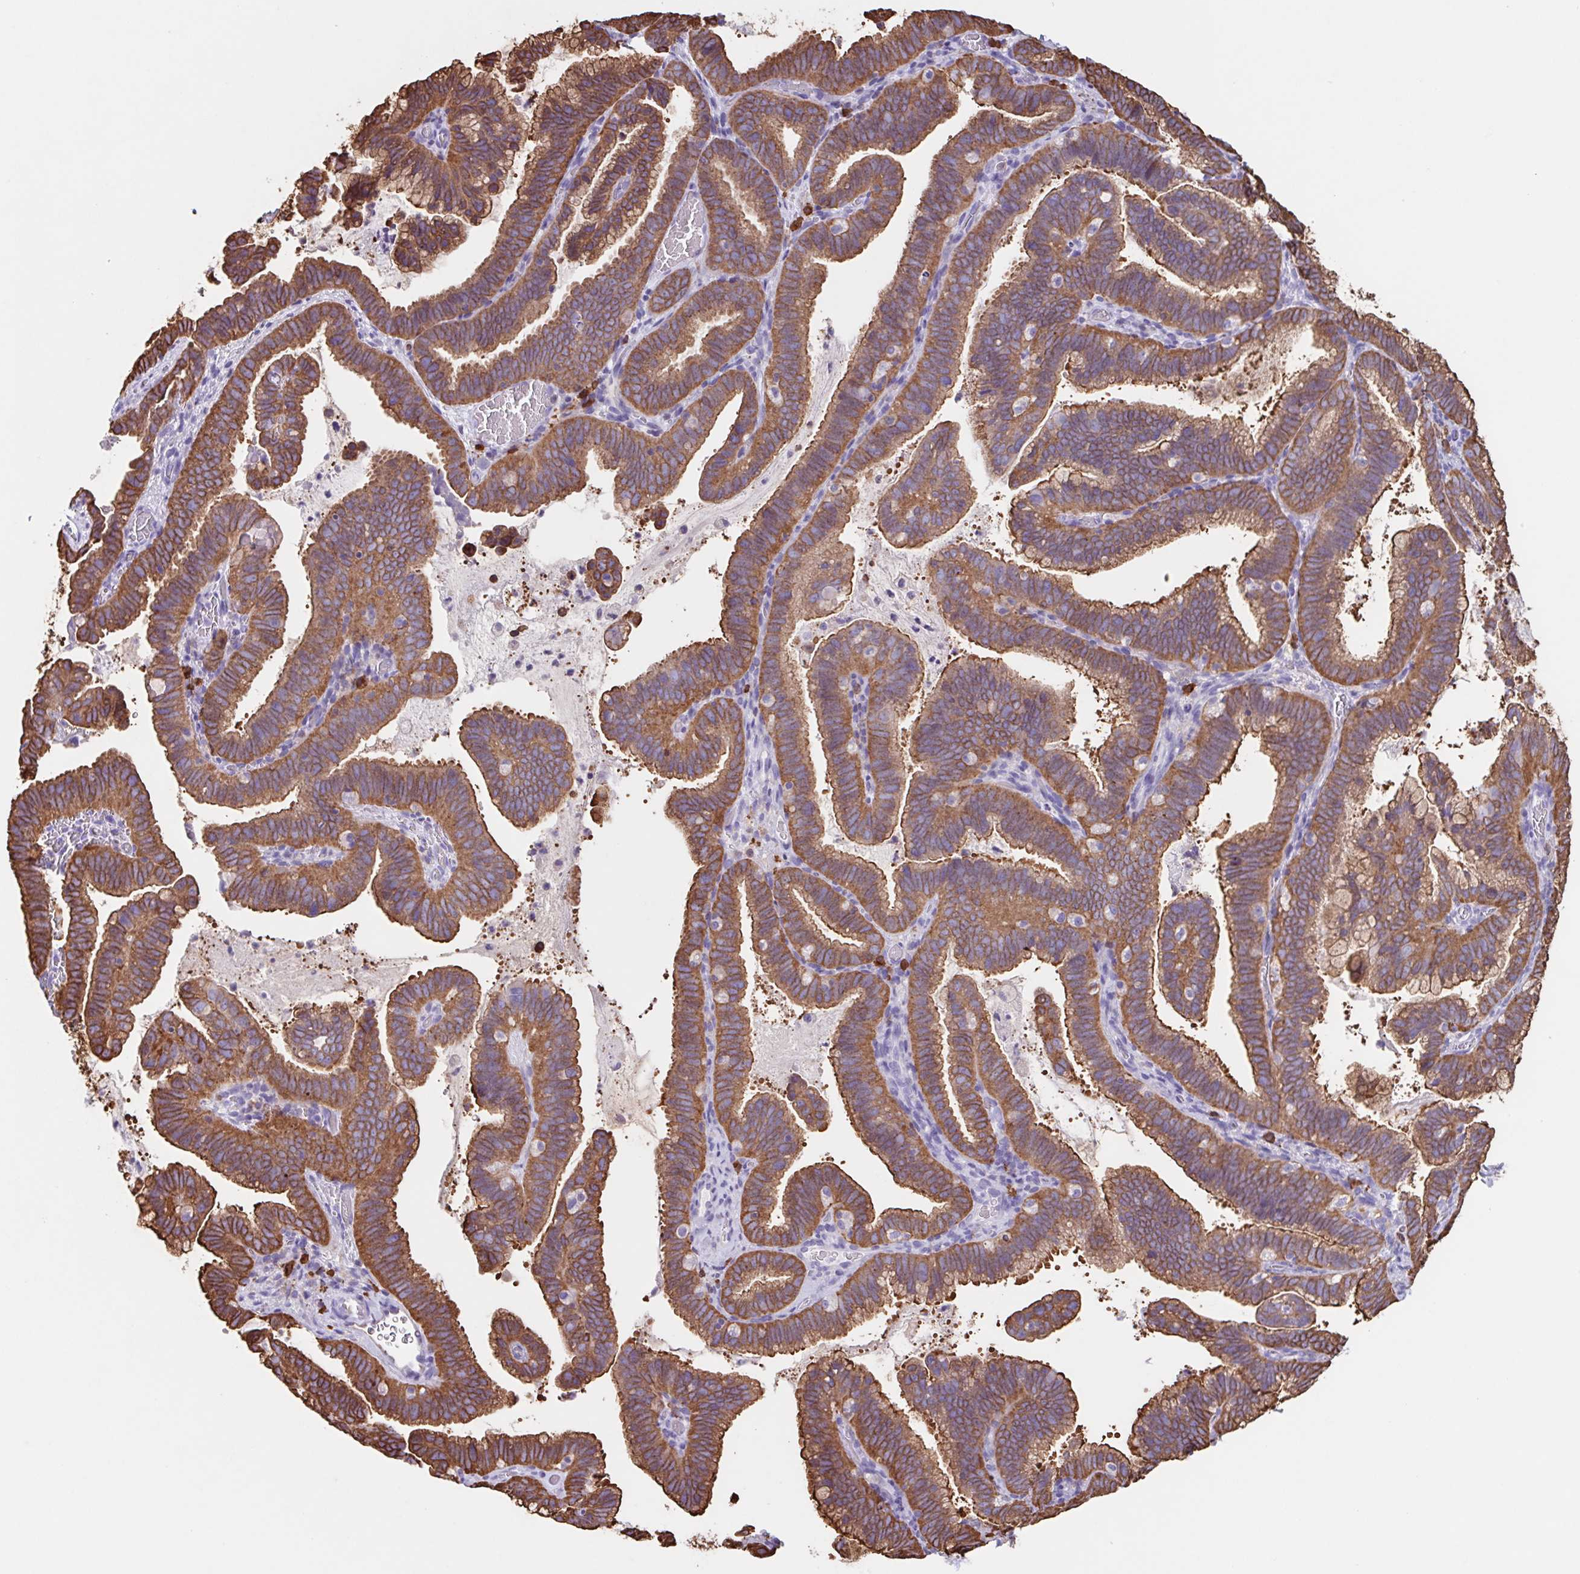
{"staining": {"intensity": "moderate", "quantity": ">75%", "location": "cytoplasmic/membranous"}, "tissue": "cervical cancer", "cell_type": "Tumor cells", "image_type": "cancer", "snomed": [{"axis": "morphology", "description": "Adenocarcinoma, NOS"}, {"axis": "topography", "description": "Cervix"}], "caption": "Immunohistochemistry (IHC) of human cervical cancer (adenocarcinoma) displays medium levels of moderate cytoplasmic/membranous staining in about >75% of tumor cells.", "gene": "TPD52", "patient": {"sex": "female", "age": 61}}